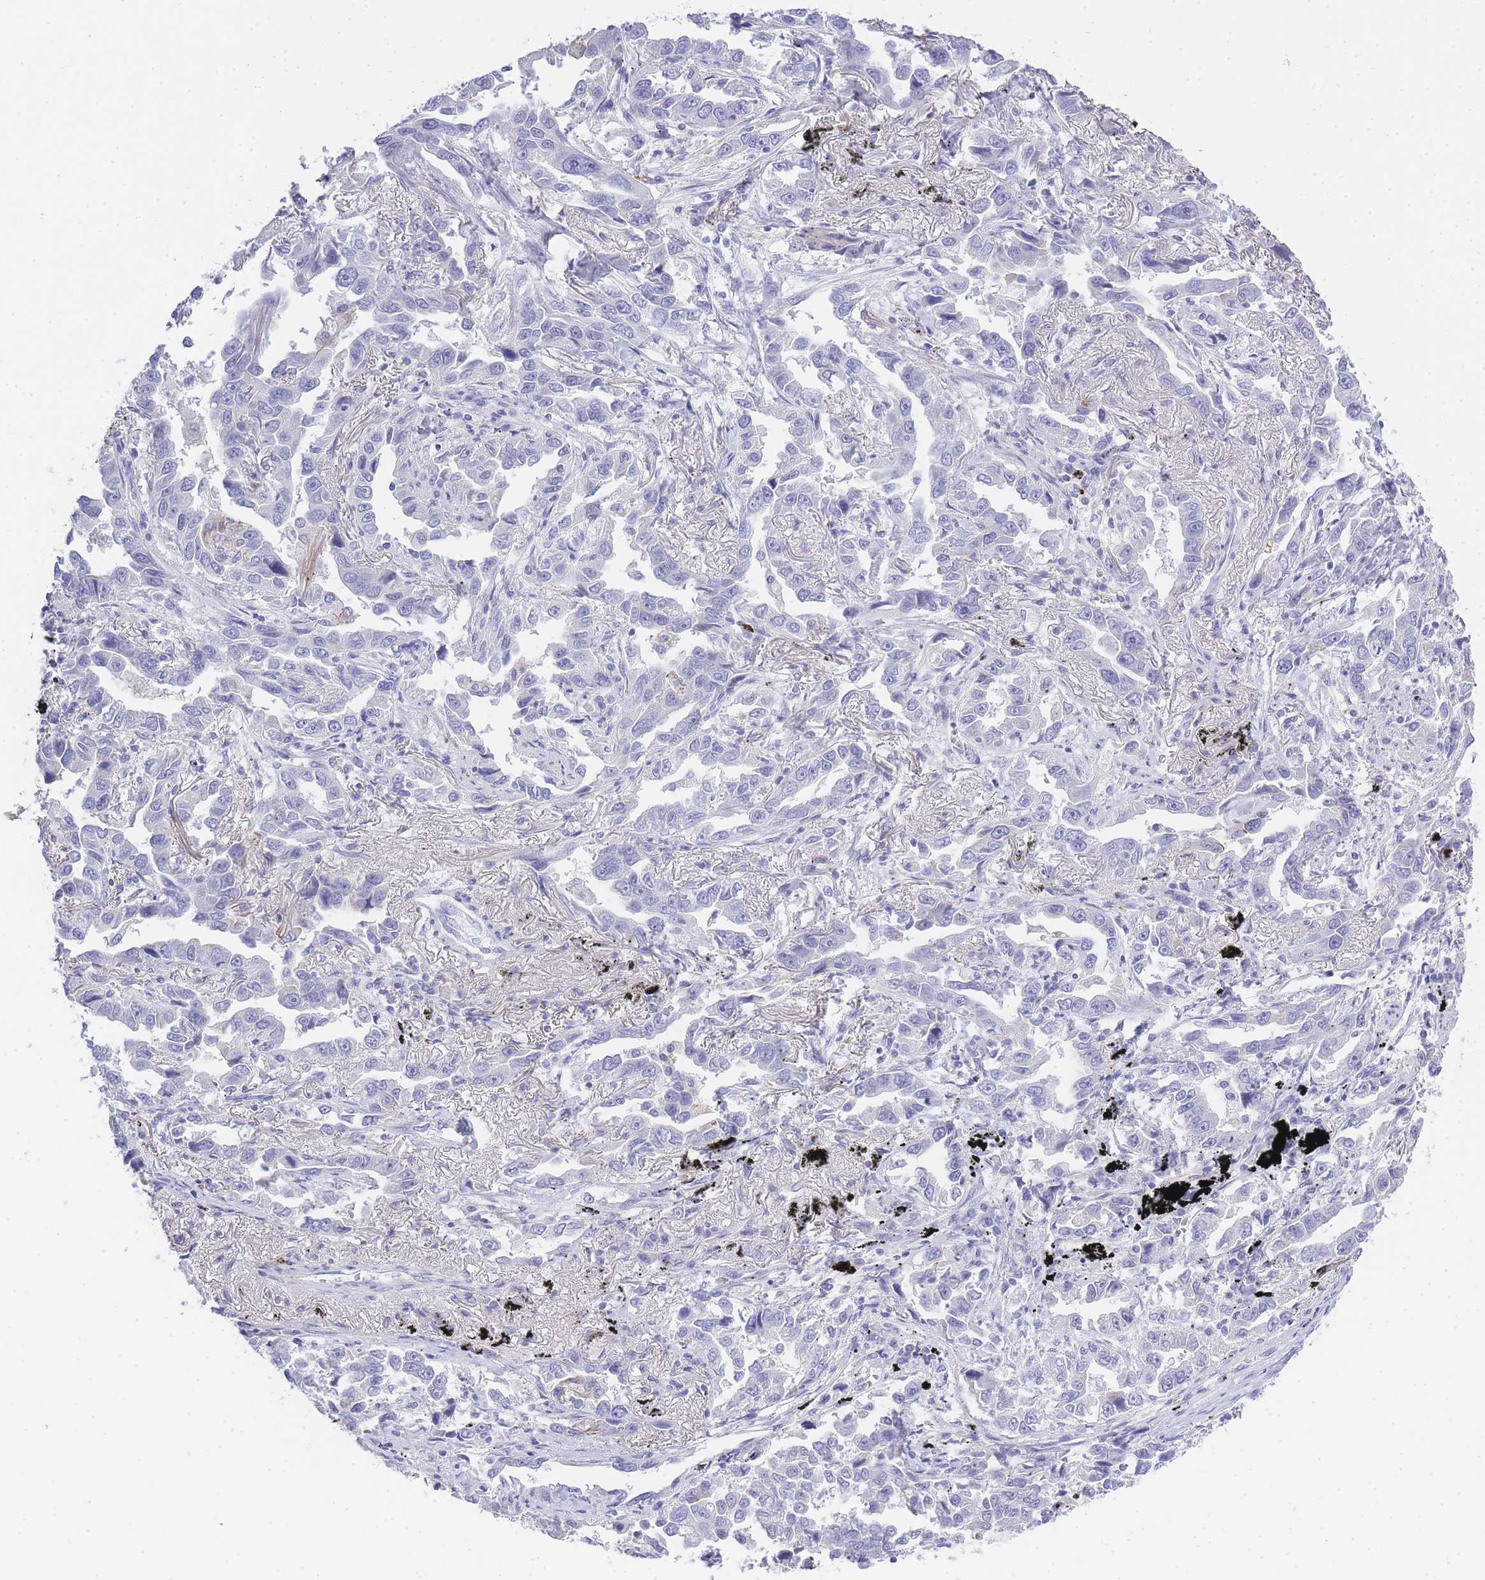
{"staining": {"intensity": "negative", "quantity": "none", "location": "none"}, "tissue": "lung cancer", "cell_type": "Tumor cells", "image_type": "cancer", "snomed": [{"axis": "morphology", "description": "Adenocarcinoma, NOS"}, {"axis": "topography", "description": "Lung"}], "caption": "Tumor cells show no significant positivity in lung adenocarcinoma.", "gene": "RHO", "patient": {"sex": "male", "age": 67}}